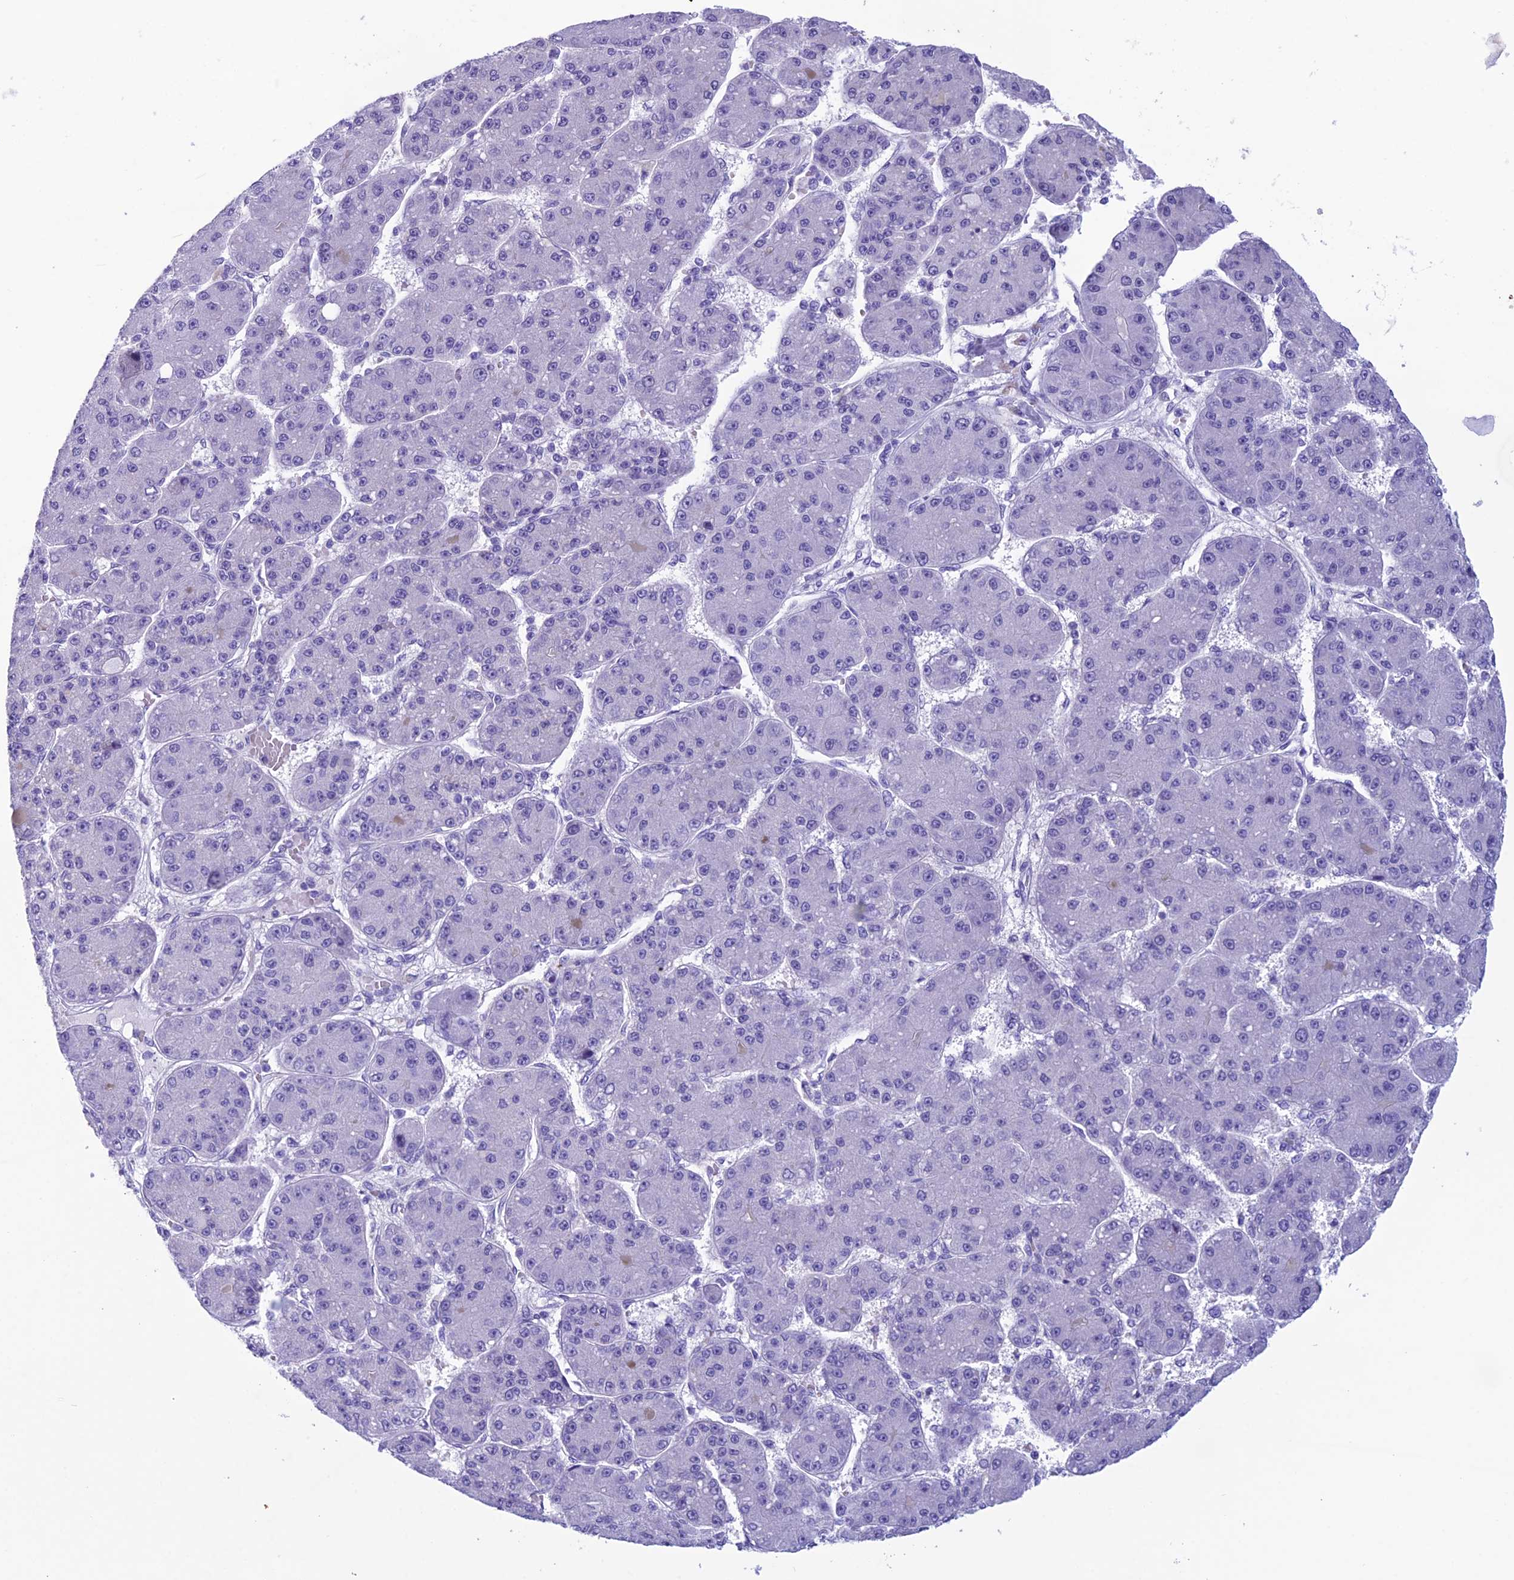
{"staining": {"intensity": "negative", "quantity": "none", "location": "none"}, "tissue": "liver cancer", "cell_type": "Tumor cells", "image_type": "cancer", "snomed": [{"axis": "morphology", "description": "Carcinoma, Hepatocellular, NOS"}, {"axis": "topography", "description": "Liver"}], "caption": "High magnification brightfield microscopy of liver hepatocellular carcinoma stained with DAB (brown) and counterstained with hematoxylin (blue): tumor cells show no significant expression.", "gene": "TRAM1L1", "patient": {"sex": "male", "age": 67}}